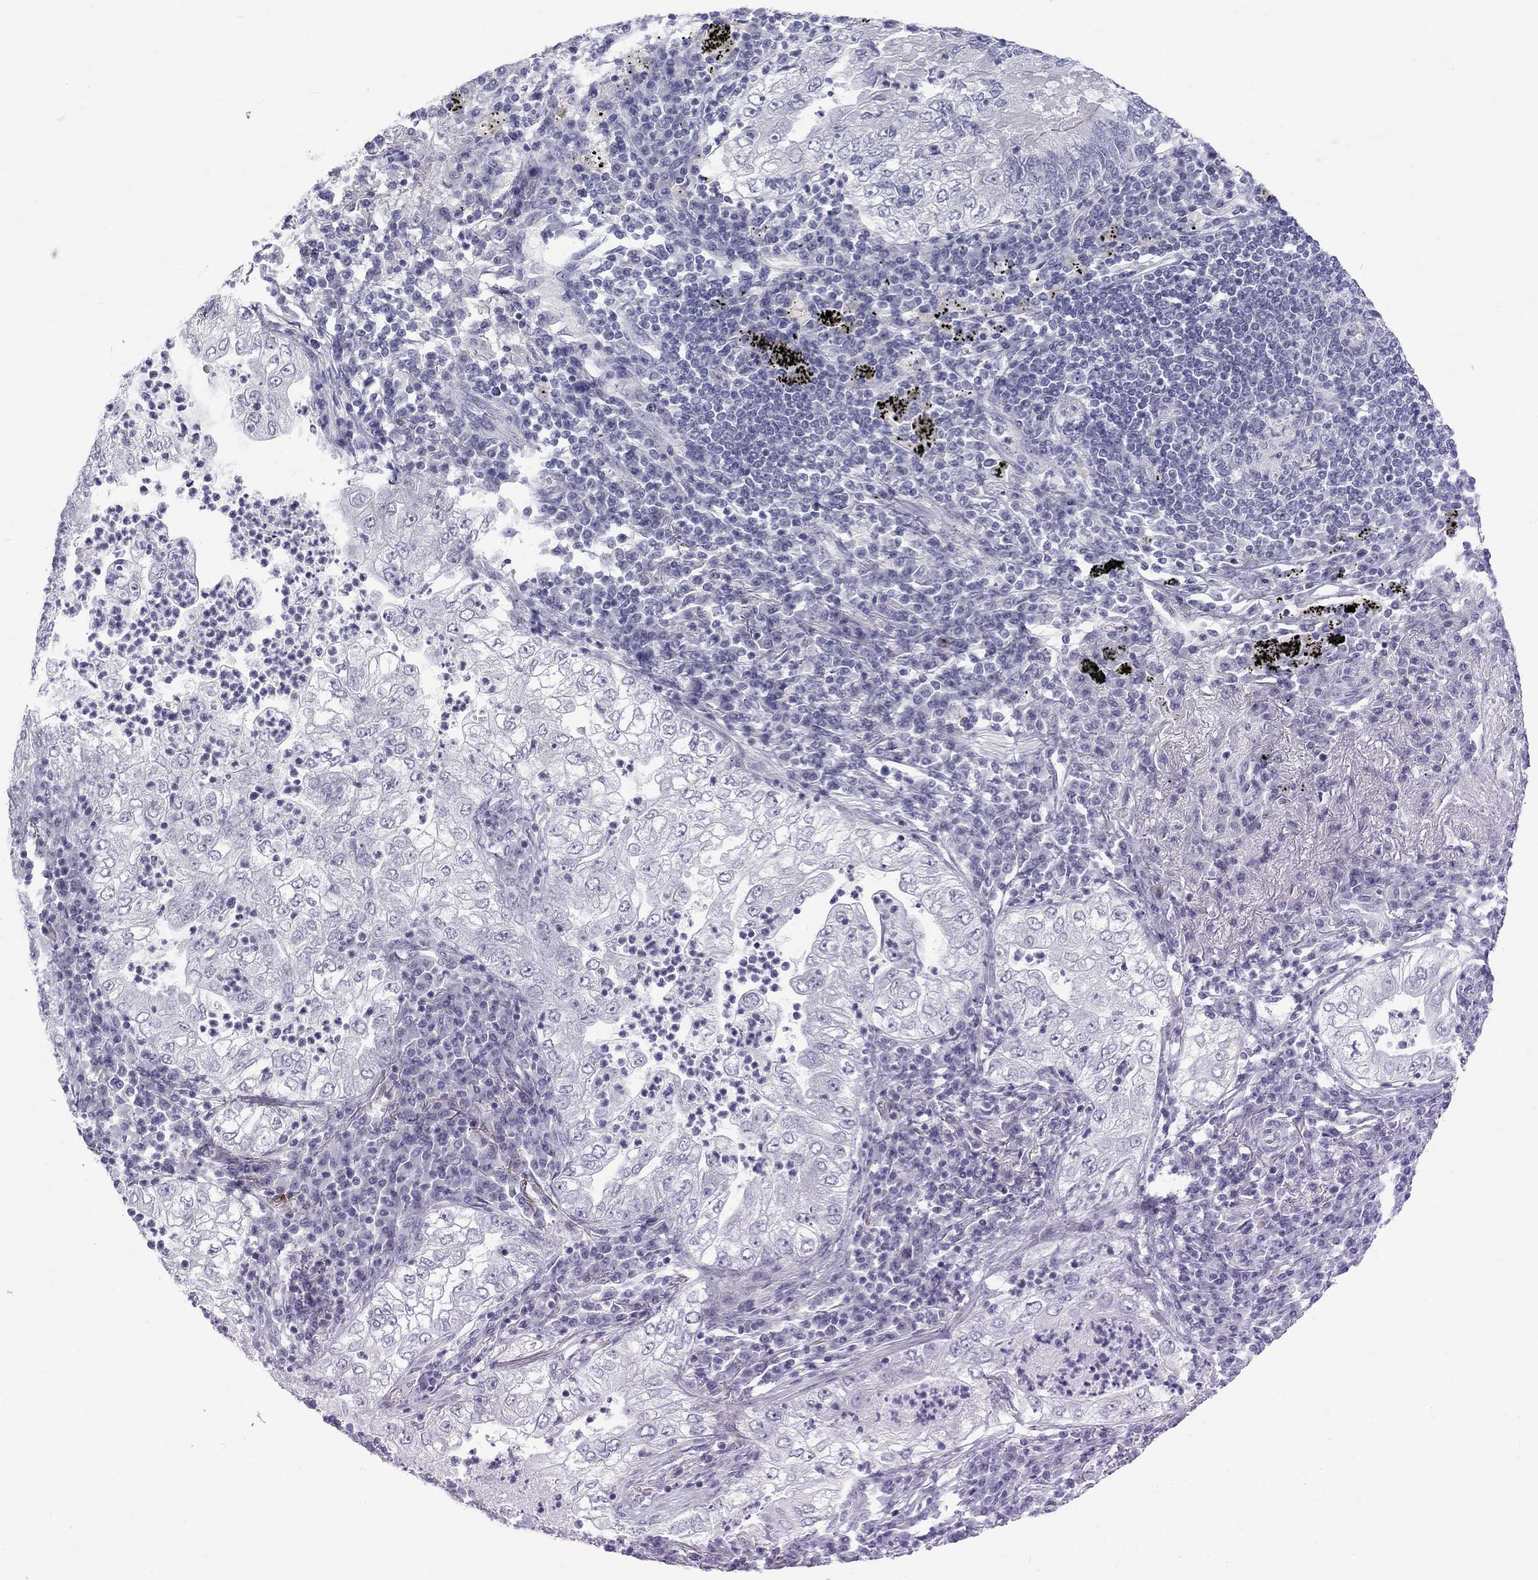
{"staining": {"intensity": "negative", "quantity": "none", "location": "none"}, "tissue": "lung cancer", "cell_type": "Tumor cells", "image_type": "cancer", "snomed": [{"axis": "morphology", "description": "Adenocarcinoma, NOS"}, {"axis": "topography", "description": "Lung"}], "caption": "There is no significant expression in tumor cells of lung cancer. The staining was performed using DAB (3,3'-diaminobenzidine) to visualize the protein expression in brown, while the nuclei were stained in blue with hematoxylin (Magnification: 20x).", "gene": "MAGEB6", "patient": {"sex": "female", "age": 73}}